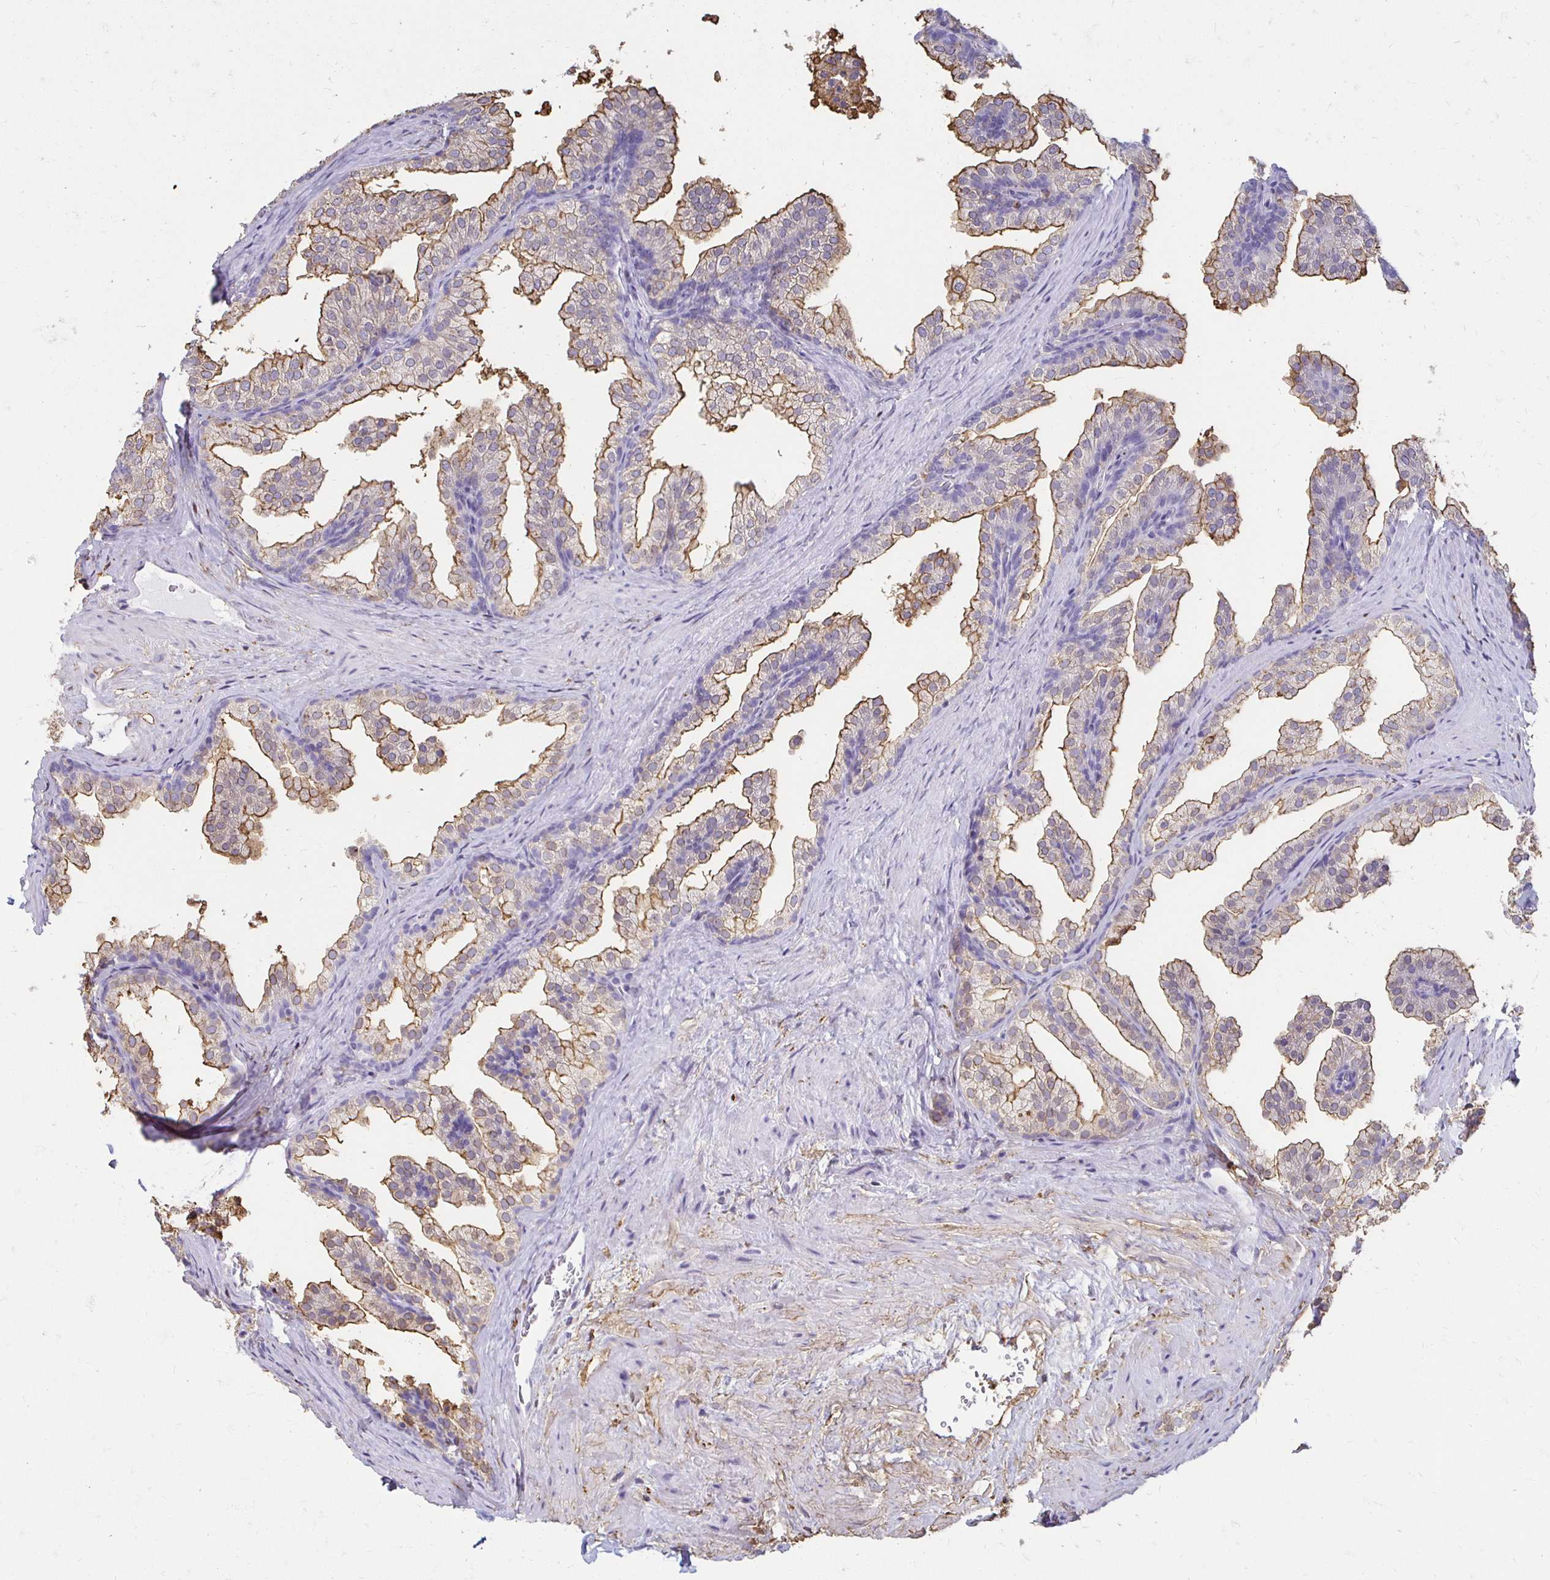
{"staining": {"intensity": "moderate", "quantity": "25%-75%", "location": "cytoplasmic/membranous"}, "tissue": "prostate", "cell_type": "Glandular cells", "image_type": "normal", "snomed": [{"axis": "morphology", "description": "Normal tissue, NOS"}, {"axis": "topography", "description": "Prostate"}], "caption": "Human prostate stained for a protein (brown) demonstrates moderate cytoplasmic/membranous positive expression in approximately 25%-75% of glandular cells.", "gene": "TAS1R3", "patient": {"sex": "male", "age": 37}}